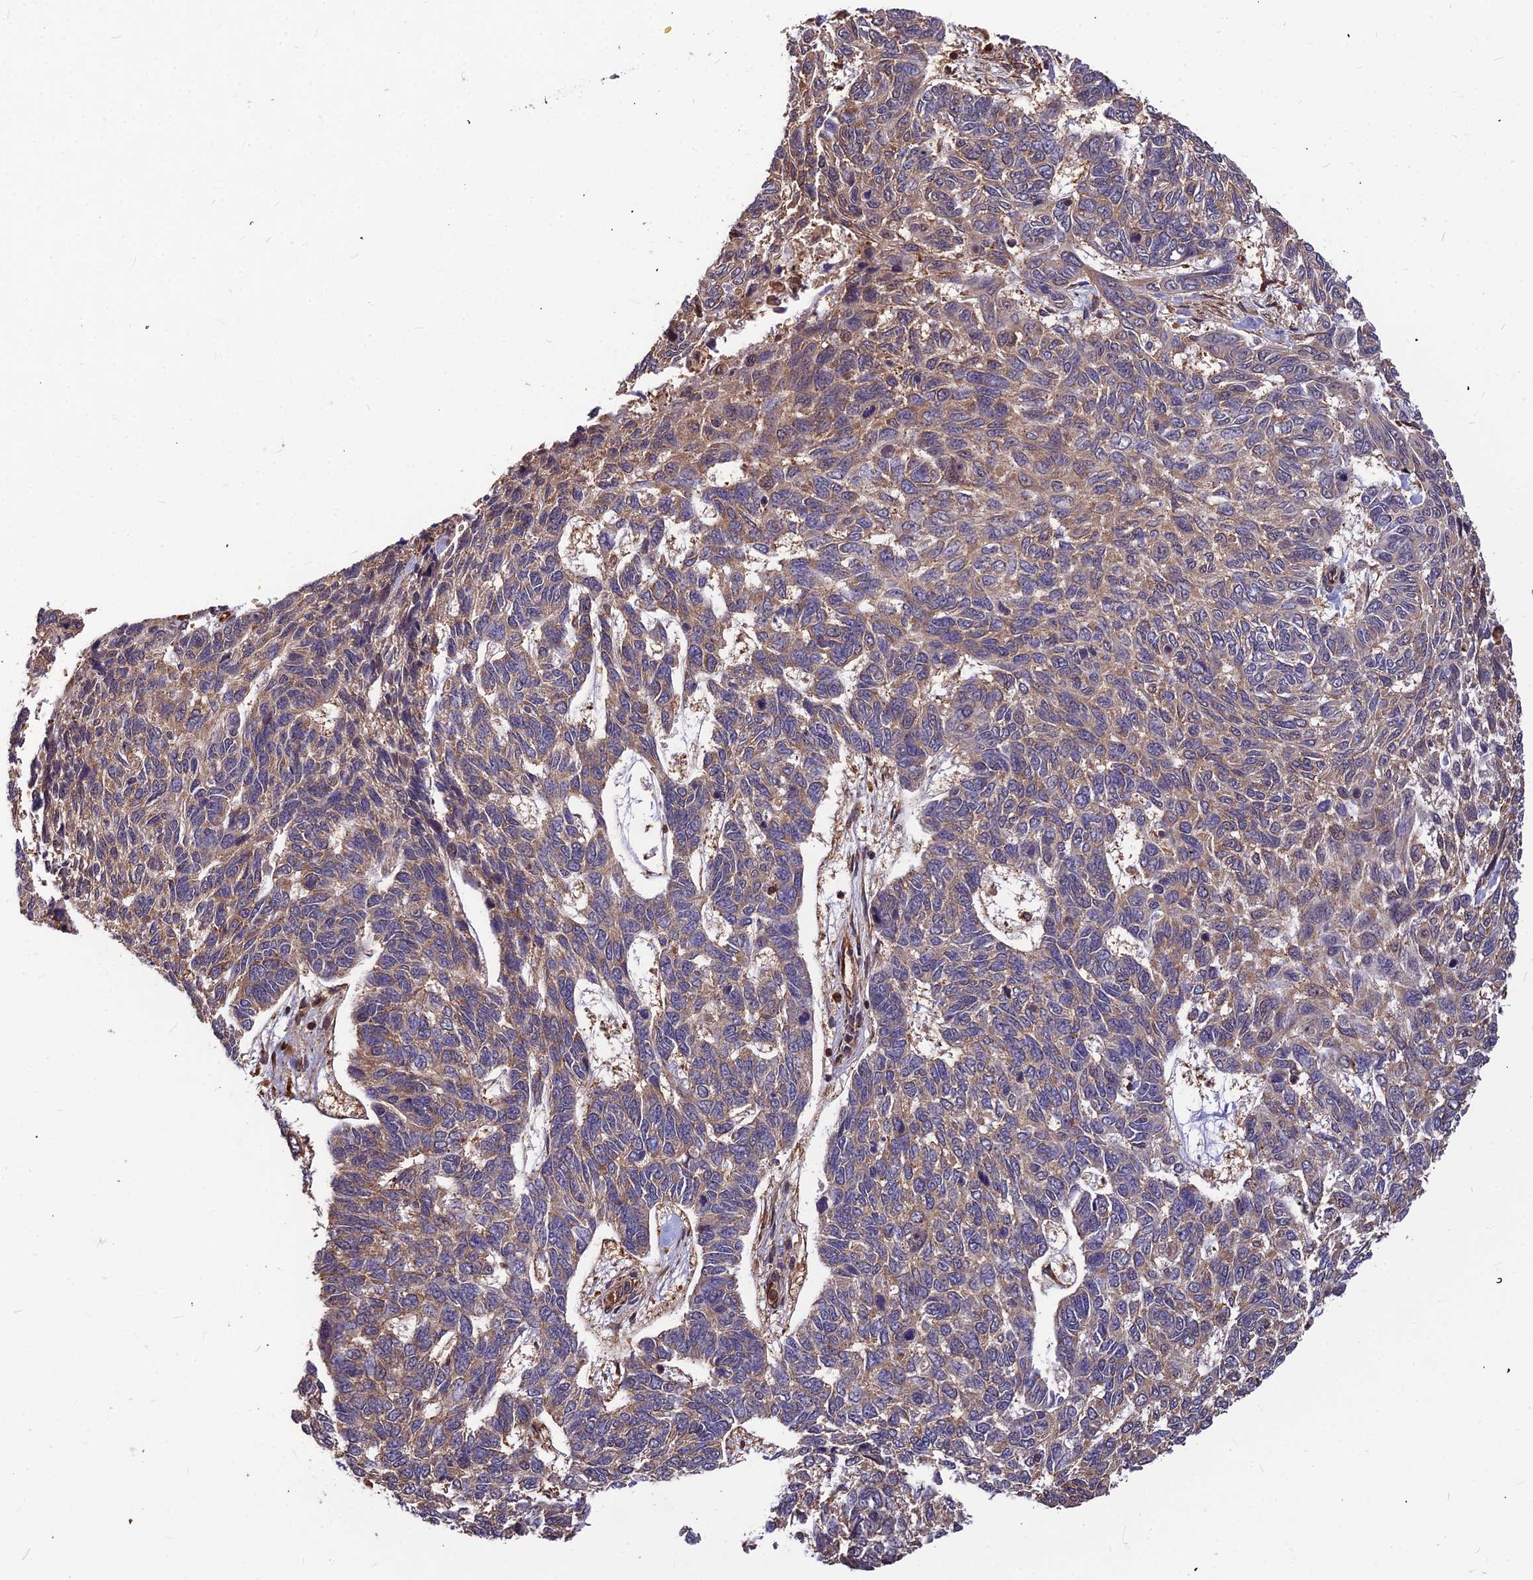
{"staining": {"intensity": "weak", "quantity": "25%-75%", "location": "cytoplasmic/membranous"}, "tissue": "skin cancer", "cell_type": "Tumor cells", "image_type": "cancer", "snomed": [{"axis": "morphology", "description": "Basal cell carcinoma"}, {"axis": "topography", "description": "Skin"}], "caption": "Tumor cells display weak cytoplasmic/membranous staining in about 25%-75% of cells in skin basal cell carcinoma. (DAB = brown stain, brightfield microscopy at high magnification).", "gene": "ZNF467", "patient": {"sex": "female", "age": 65}}